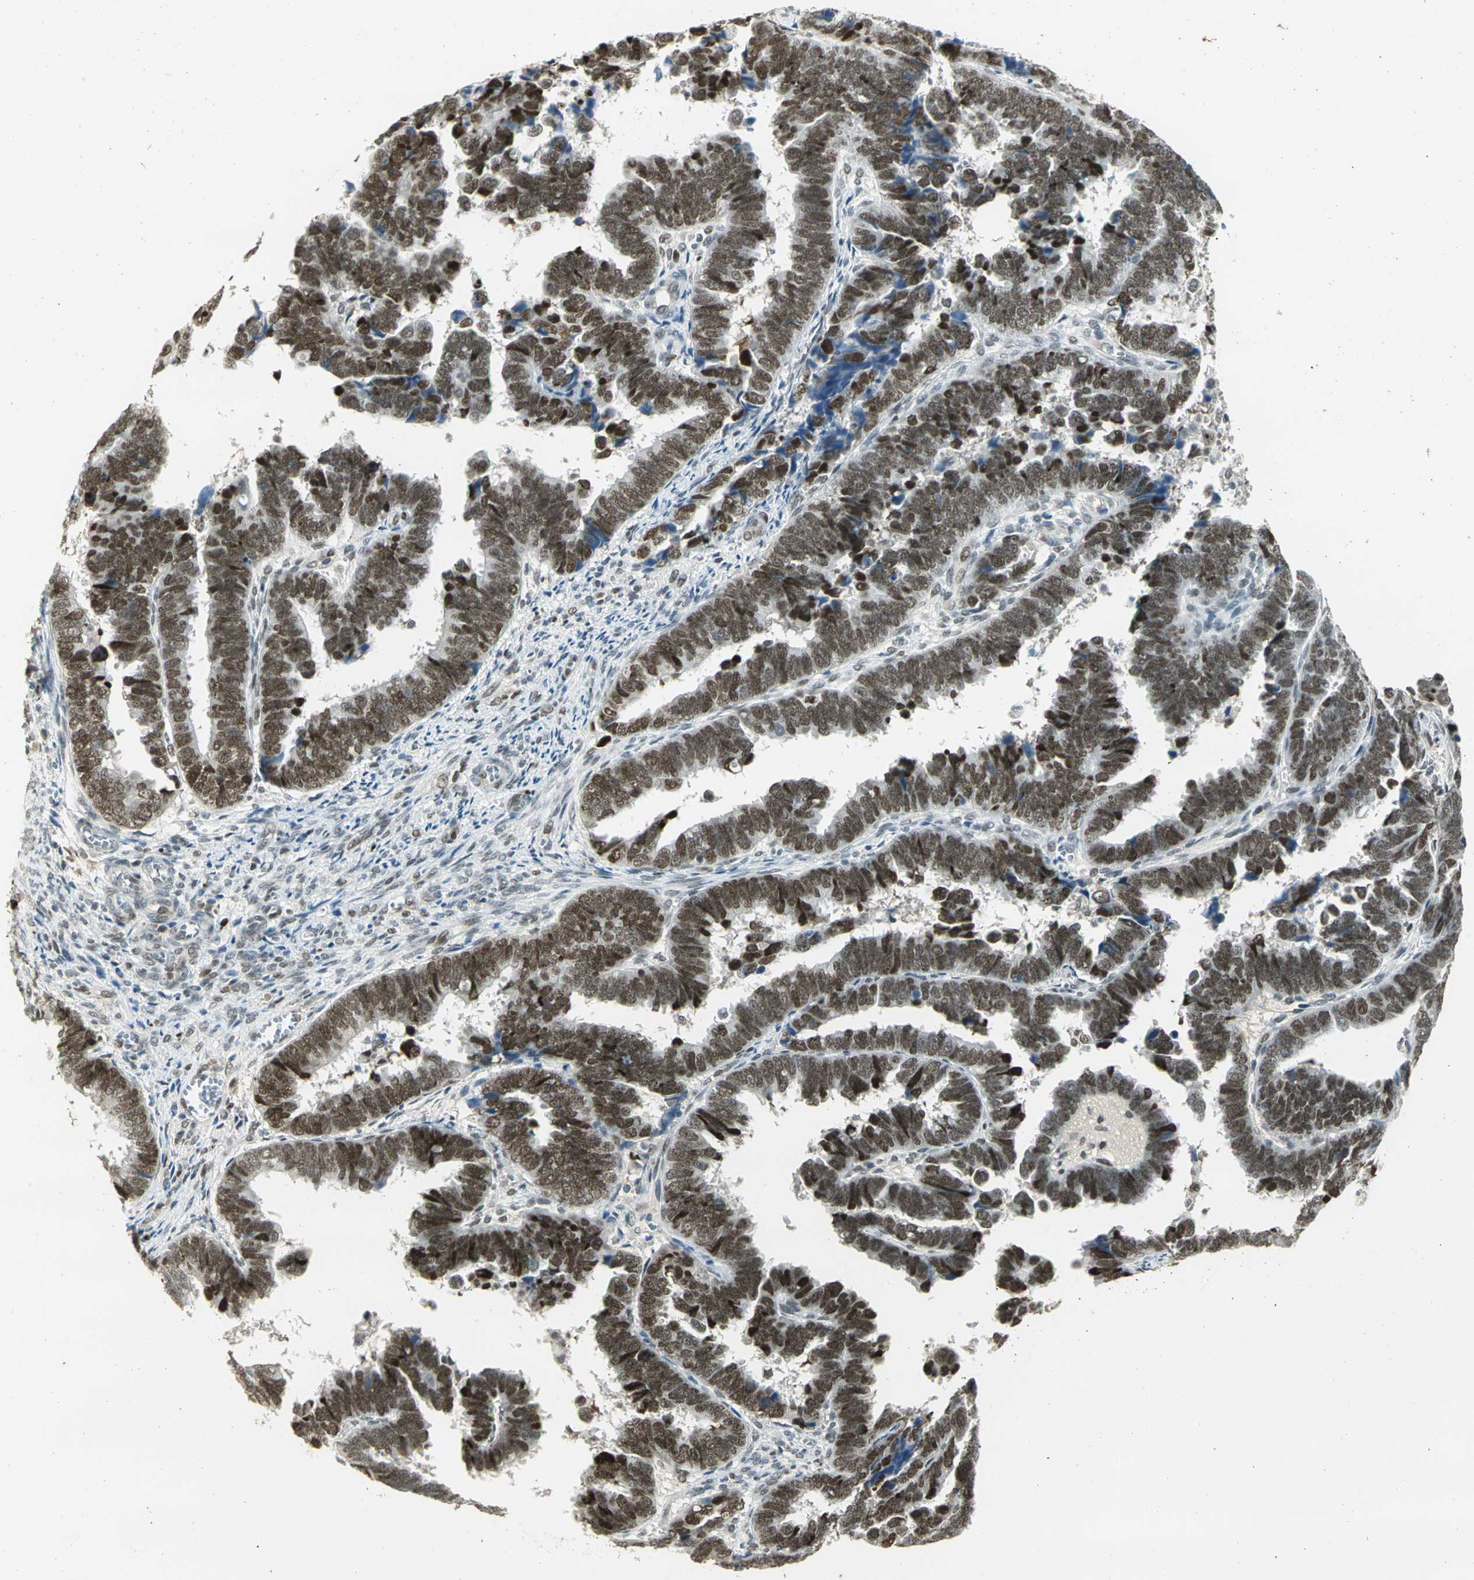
{"staining": {"intensity": "strong", "quantity": ">75%", "location": "nuclear"}, "tissue": "endometrial cancer", "cell_type": "Tumor cells", "image_type": "cancer", "snomed": [{"axis": "morphology", "description": "Adenocarcinoma, NOS"}, {"axis": "topography", "description": "Endometrium"}], "caption": "A micrograph of adenocarcinoma (endometrial) stained for a protein shows strong nuclear brown staining in tumor cells.", "gene": "AK6", "patient": {"sex": "female", "age": 75}}